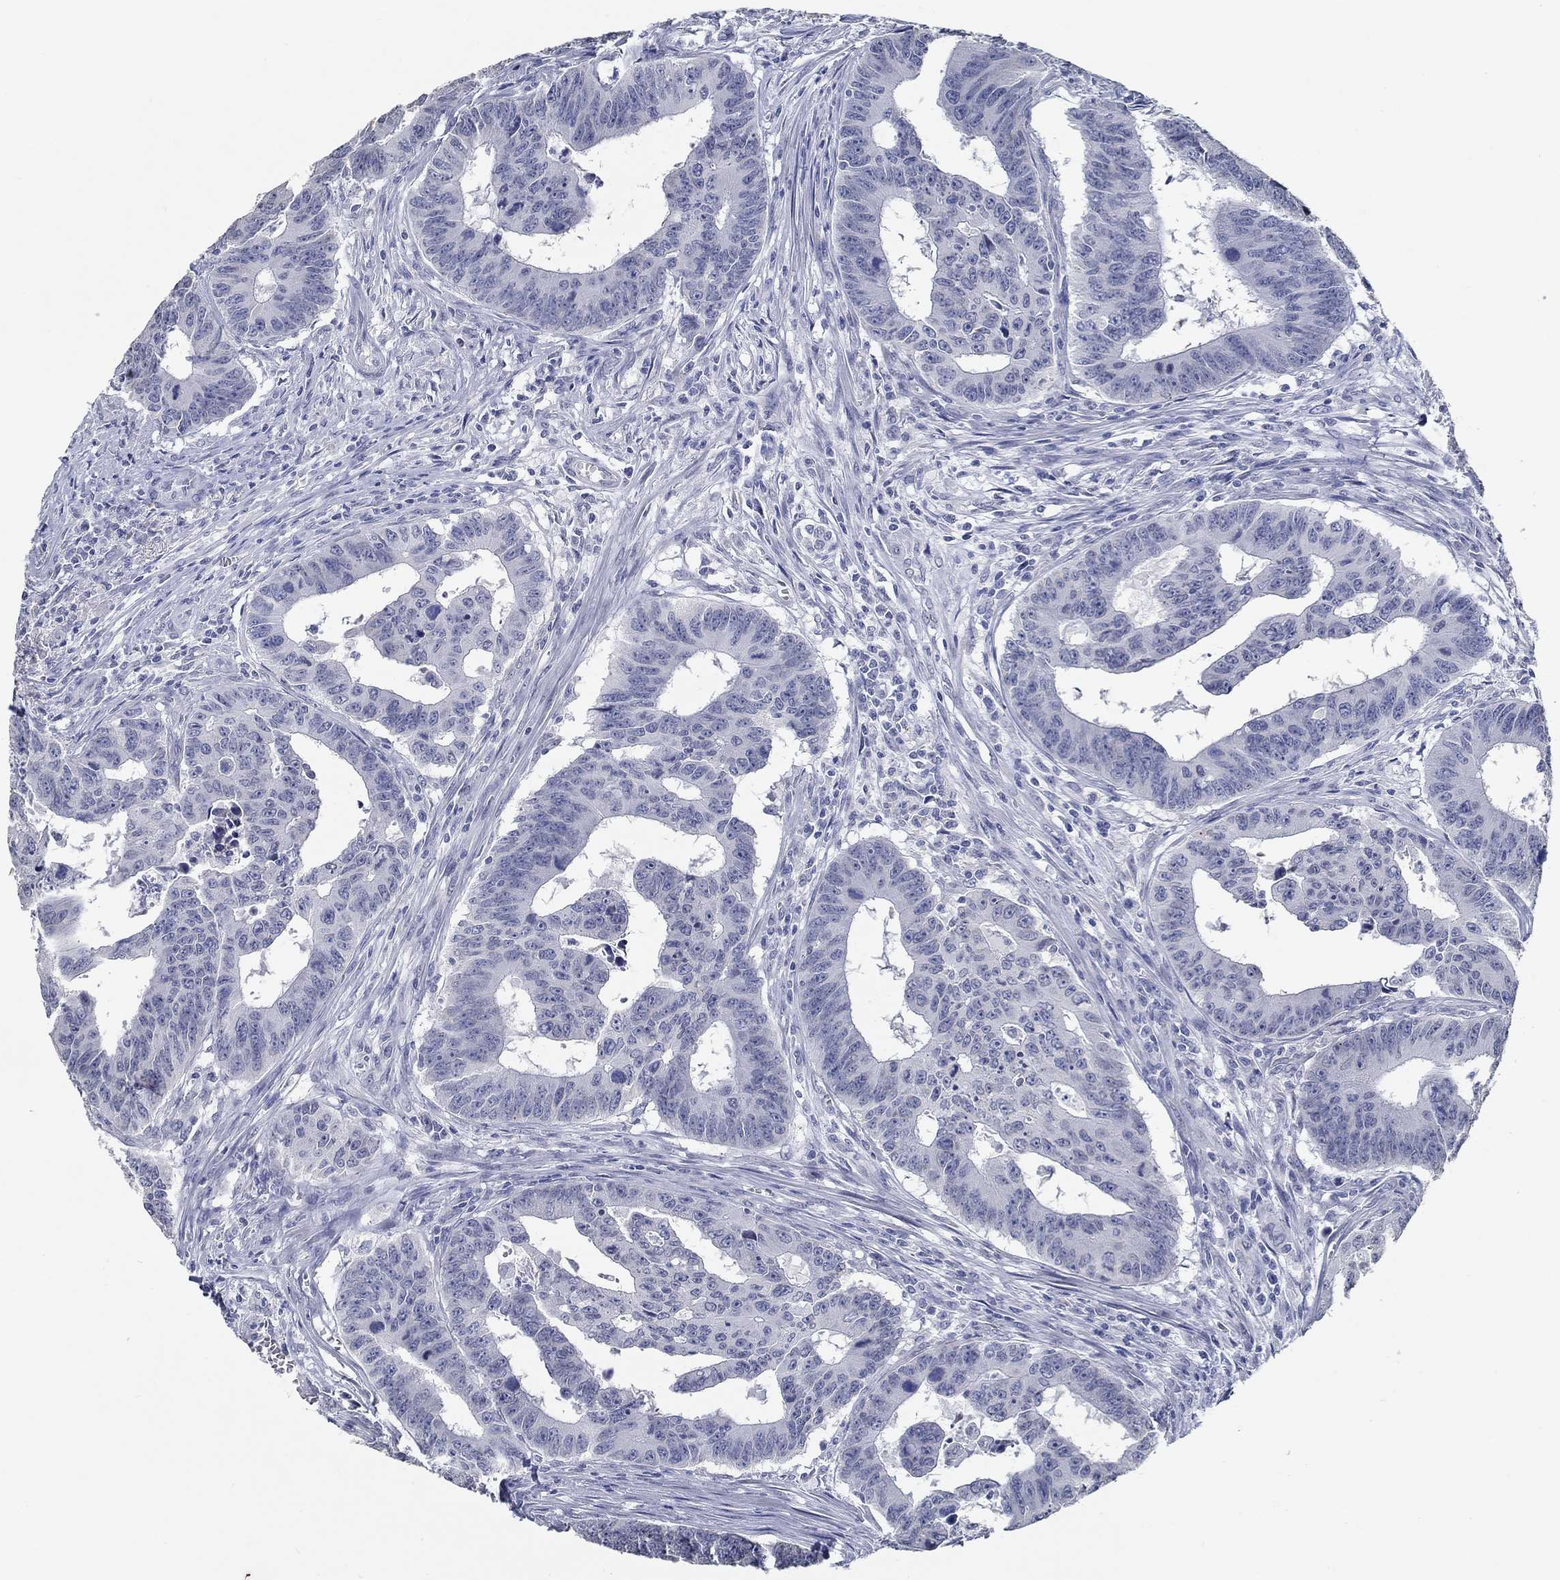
{"staining": {"intensity": "negative", "quantity": "none", "location": "none"}, "tissue": "colorectal cancer", "cell_type": "Tumor cells", "image_type": "cancer", "snomed": [{"axis": "morphology", "description": "Adenocarcinoma, NOS"}, {"axis": "topography", "description": "Appendix"}, {"axis": "topography", "description": "Colon"}, {"axis": "topography", "description": "Cecum"}, {"axis": "topography", "description": "Colon asc"}], "caption": "IHC of human colorectal adenocarcinoma reveals no staining in tumor cells. The staining is performed using DAB brown chromogen with nuclei counter-stained in using hematoxylin.", "gene": "NUP155", "patient": {"sex": "female", "age": 85}}